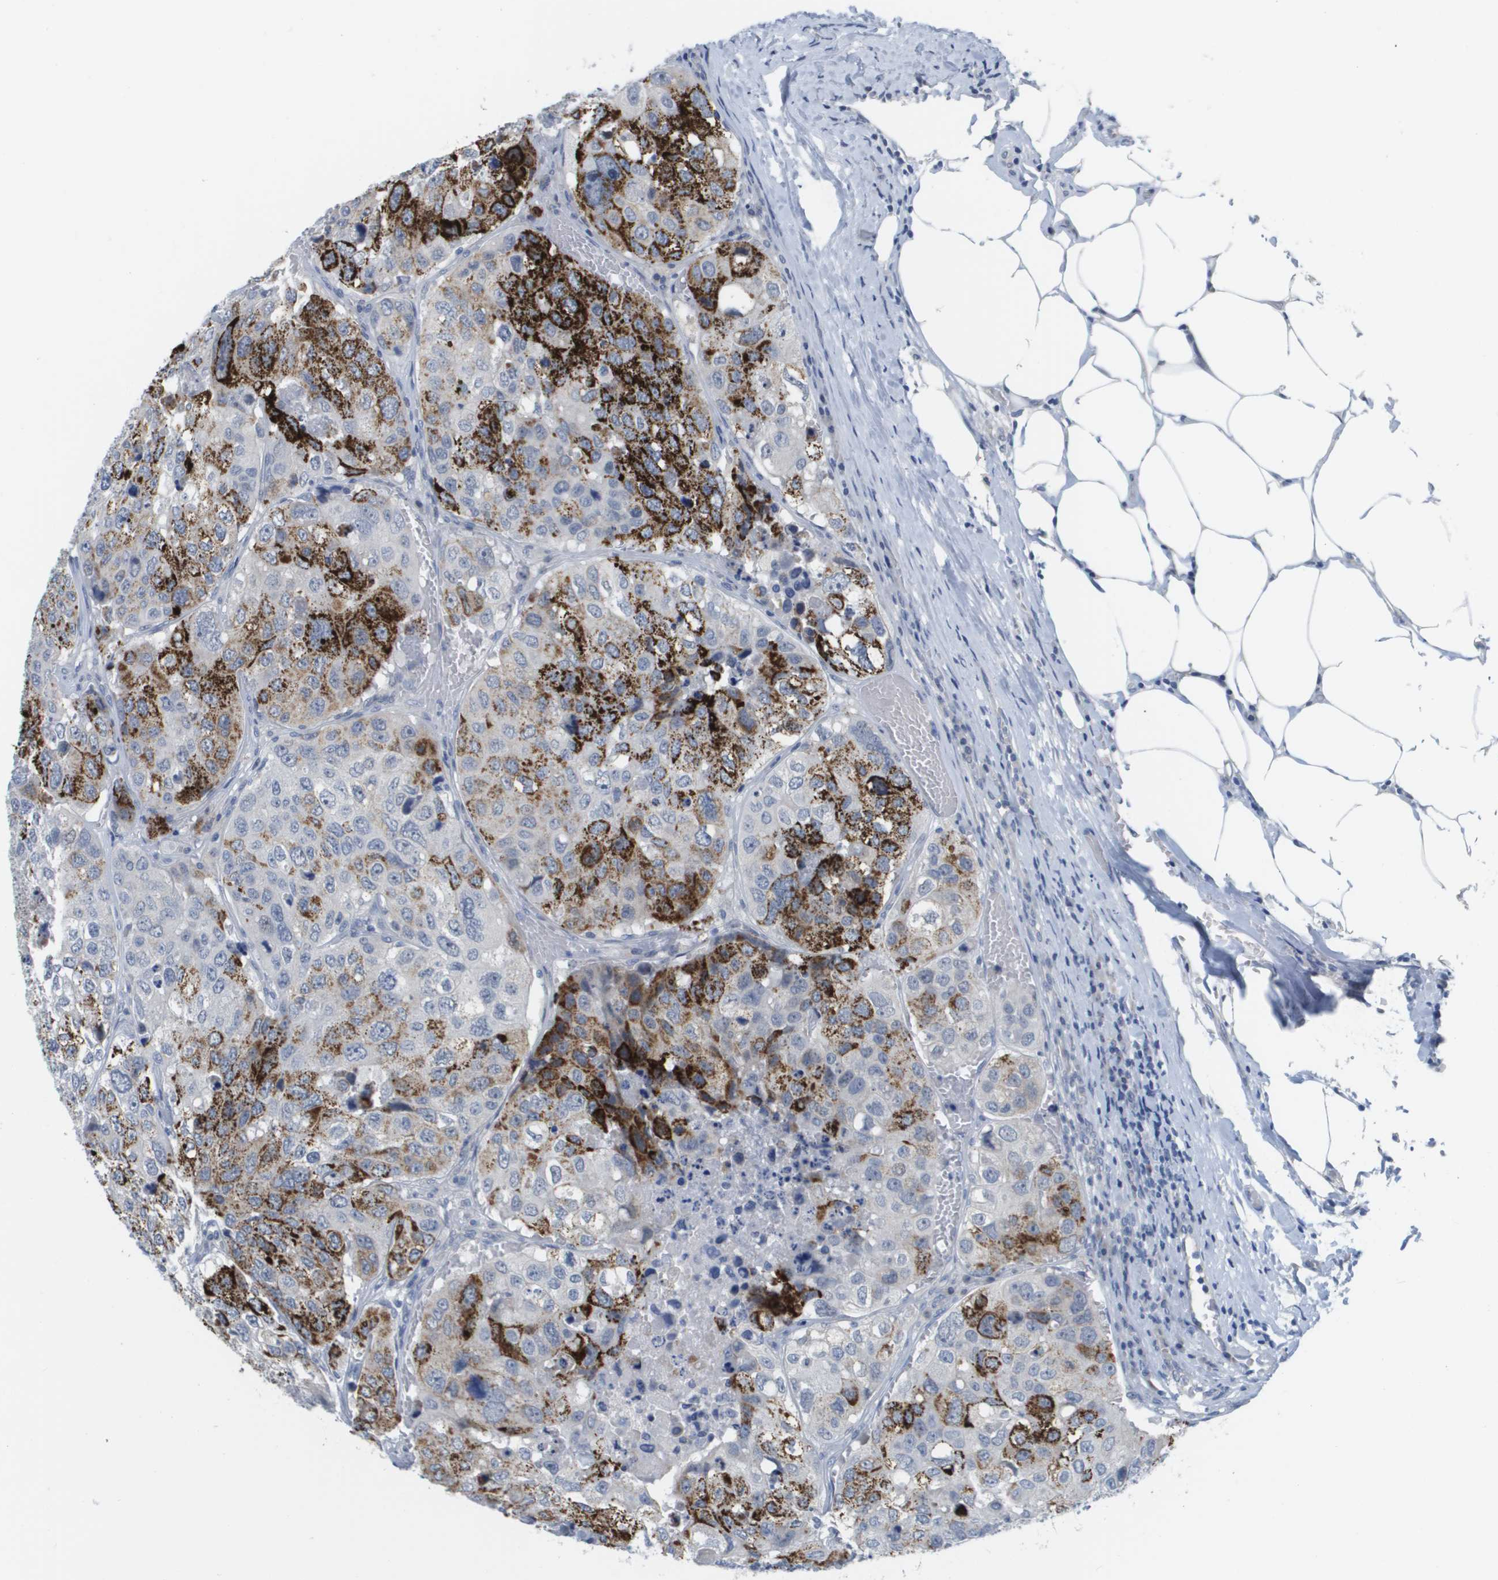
{"staining": {"intensity": "strong", "quantity": "25%-75%", "location": "cytoplasmic/membranous"}, "tissue": "urothelial cancer", "cell_type": "Tumor cells", "image_type": "cancer", "snomed": [{"axis": "morphology", "description": "Urothelial carcinoma, High grade"}, {"axis": "topography", "description": "Lymph node"}, {"axis": "topography", "description": "Urinary bladder"}], "caption": "This photomicrograph demonstrates immunohistochemistry (IHC) staining of human high-grade urothelial carcinoma, with high strong cytoplasmic/membranous expression in approximately 25%-75% of tumor cells.", "gene": "PDE4A", "patient": {"sex": "male", "age": 51}}